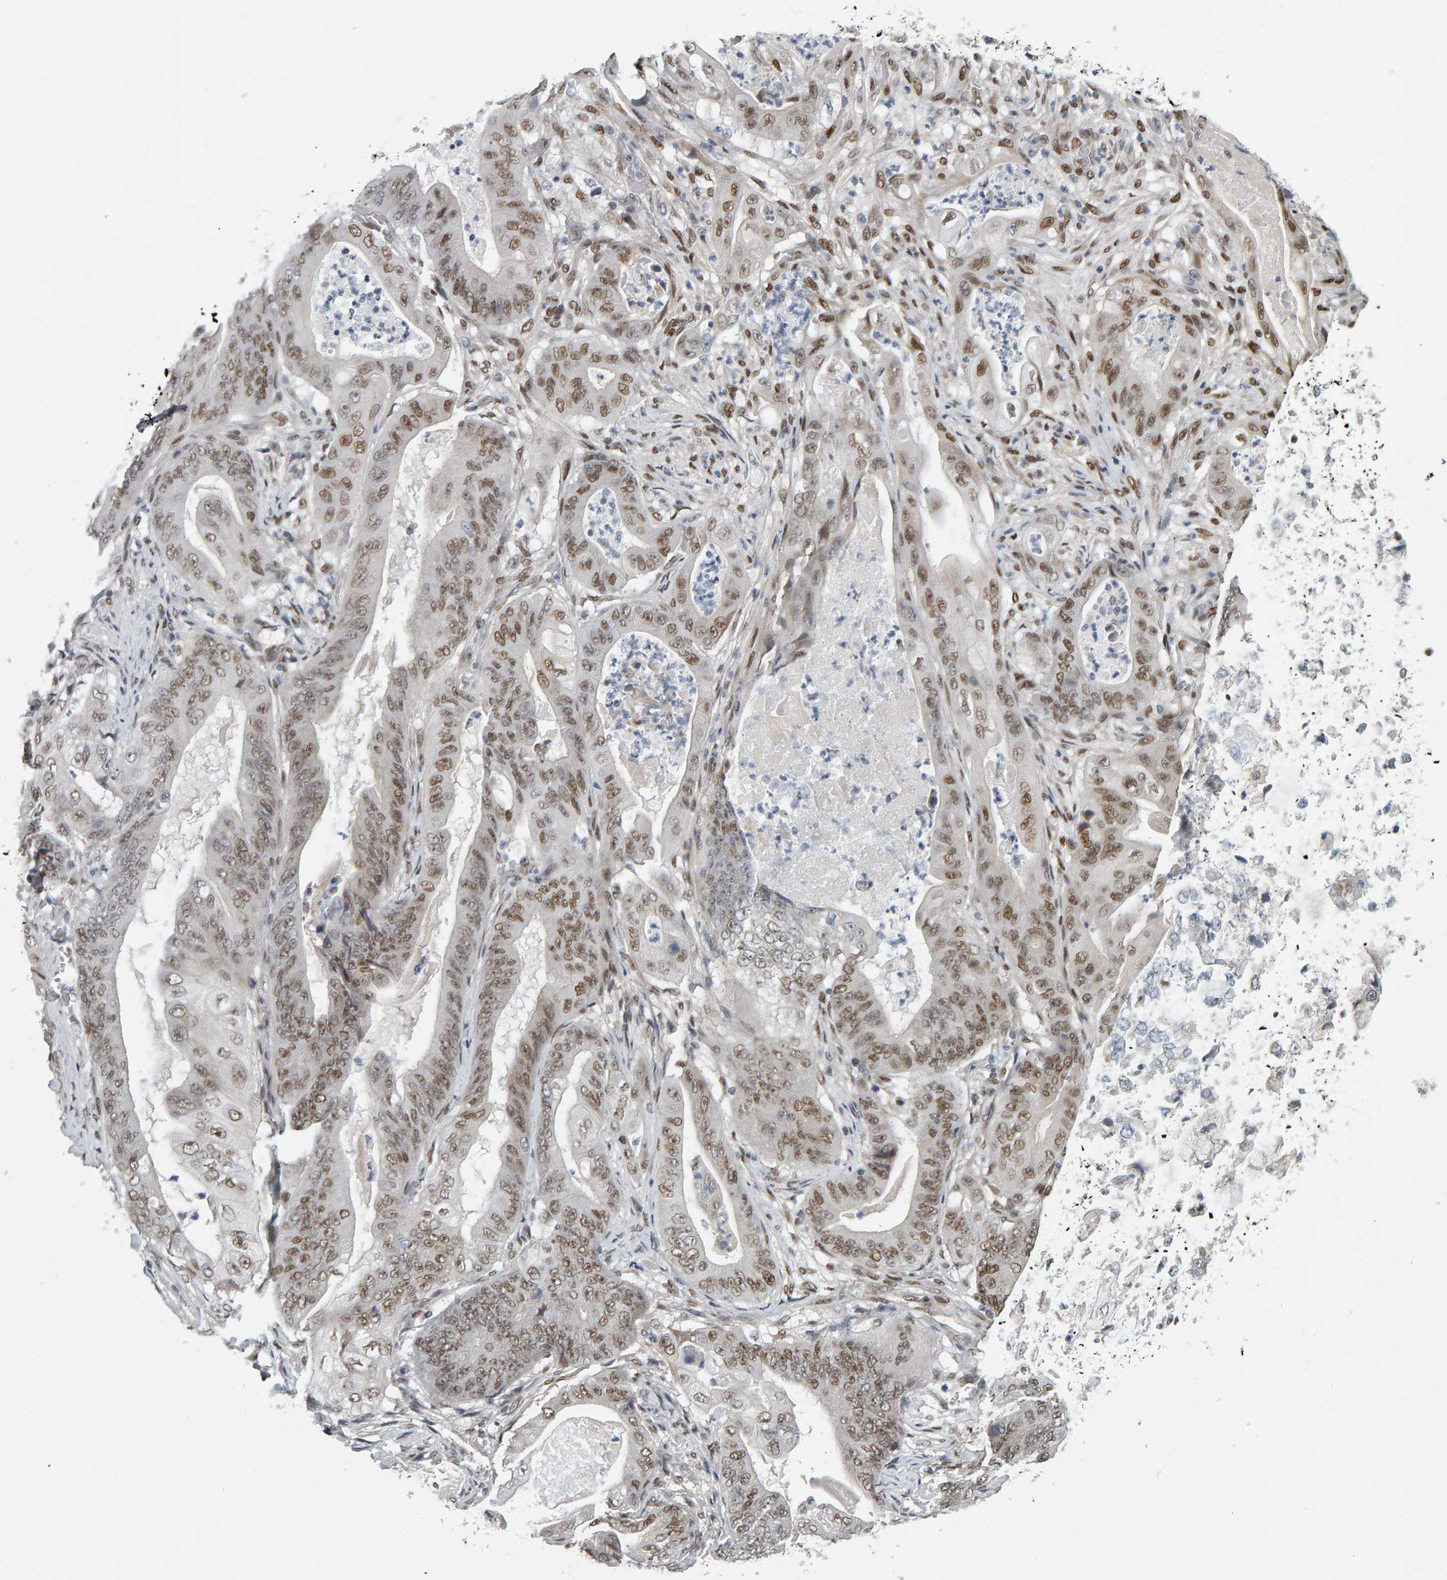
{"staining": {"intensity": "moderate", "quantity": "25%-75%", "location": "nuclear"}, "tissue": "stomach cancer", "cell_type": "Tumor cells", "image_type": "cancer", "snomed": [{"axis": "morphology", "description": "Normal tissue, NOS"}, {"axis": "morphology", "description": "Adenocarcinoma, NOS"}, {"axis": "topography", "description": "Stomach"}], "caption": "An image showing moderate nuclear positivity in approximately 25%-75% of tumor cells in stomach cancer, as visualized by brown immunohistochemical staining.", "gene": "ATF7IP", "patient": {"sex": "male", "age": 62}}